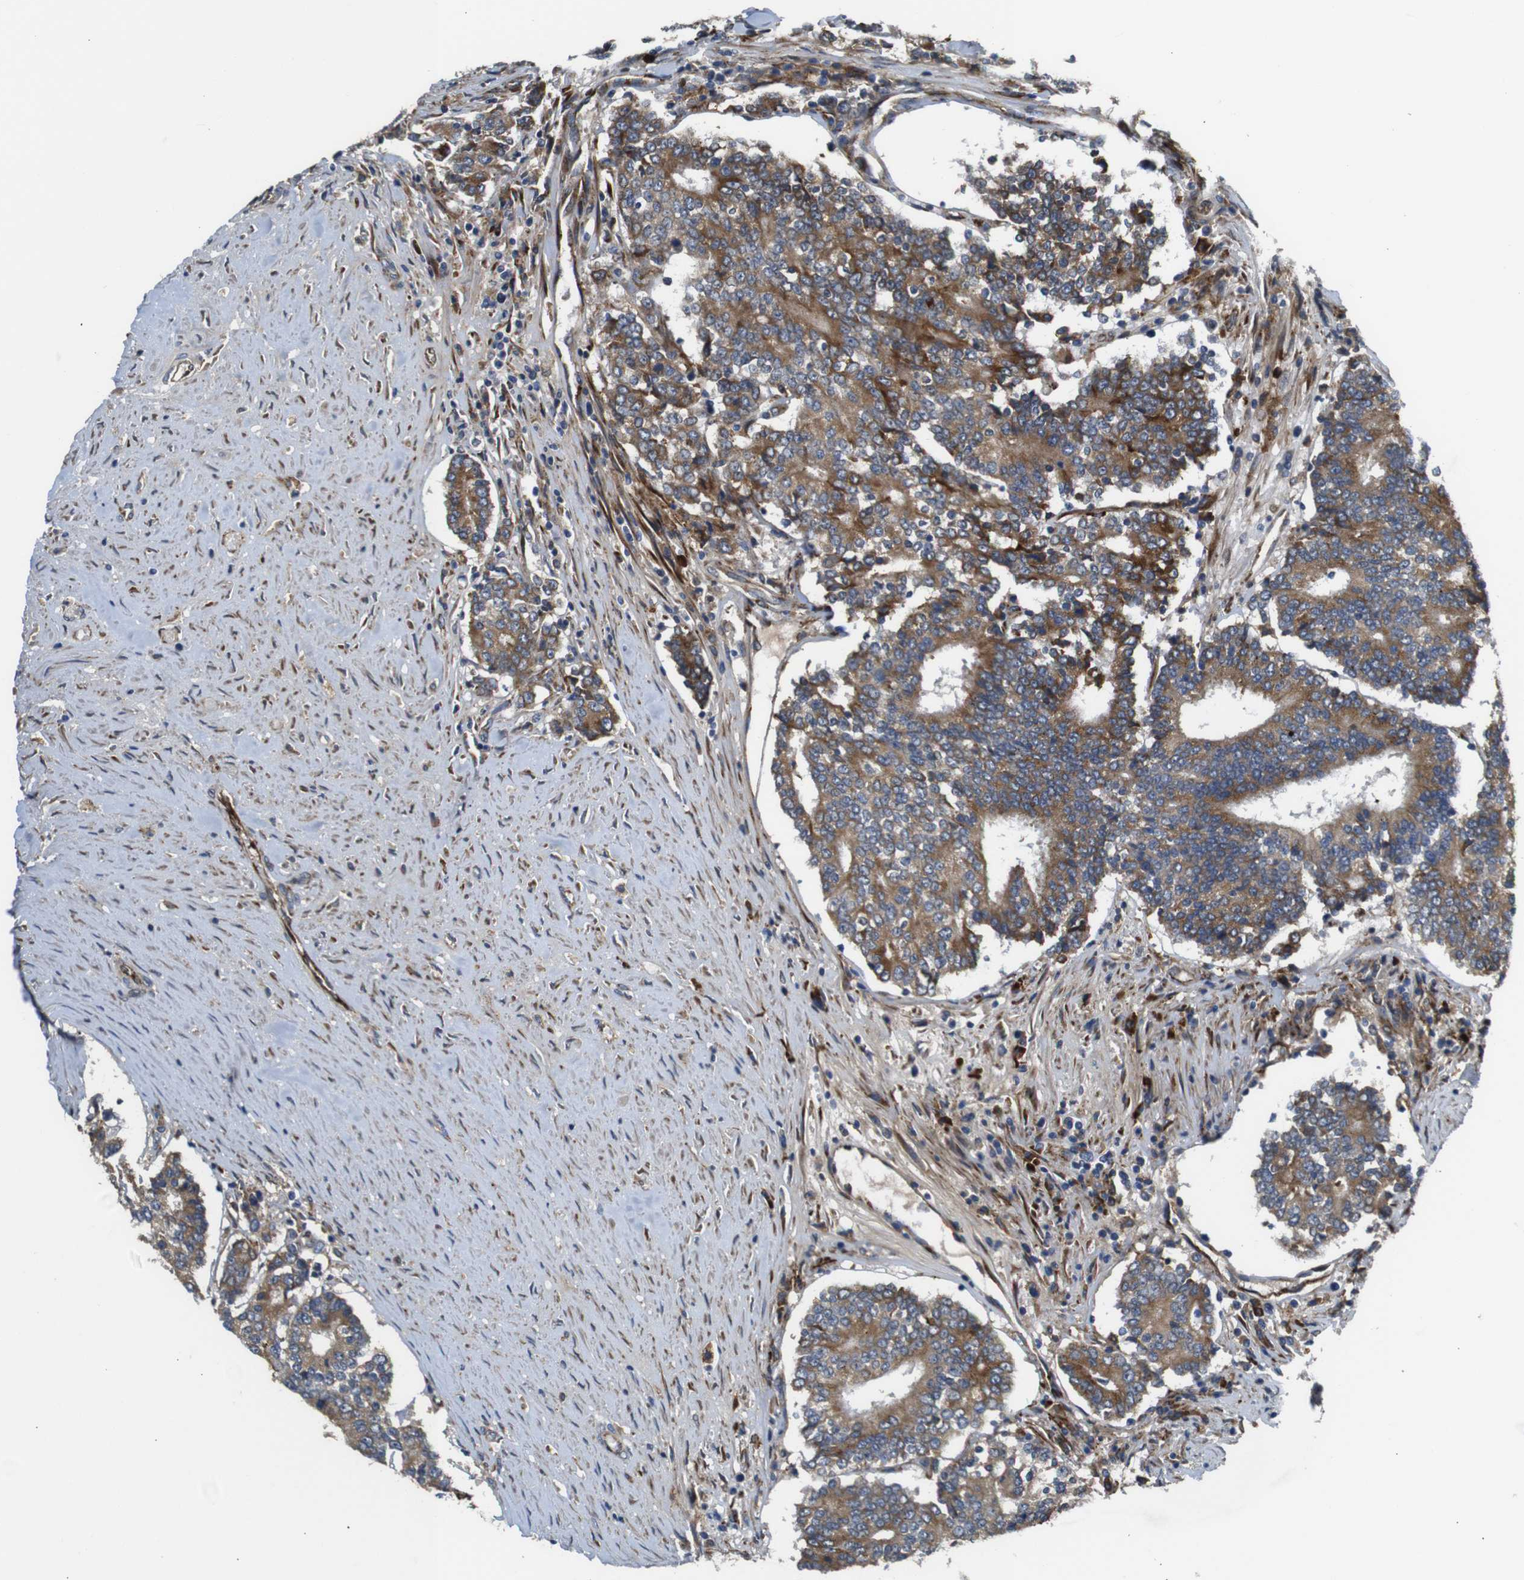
{"staining": {"intensity": "moderate", "quantity": ">75%", "location": "cytoplasmic/membranous"}, "tissue": "prostate cancer", "cell_type": "Tumor cells", "image_type": "cancer", "snomed": [{"axis": "morphology", "description": "Normal tissue, NOS"}, {"axis": "morphology", "description": "Adenocarcinoma, High grade"}, {"axis": "topography", "description": "Prostate"}, {"axis": "topography", "description": "Seminal veicle"}], "caption": "A brown stain labels moderate cytoplasmic/membranous expression of a protein in human high-grade adenocarcinoma (prostate) tumor cells. Immunohistochemistry stains the protein of interest in brown and the nuclei are stained blue.", "gene": "UBE2G2", "patient": {"sex": "male", "age": 55}}